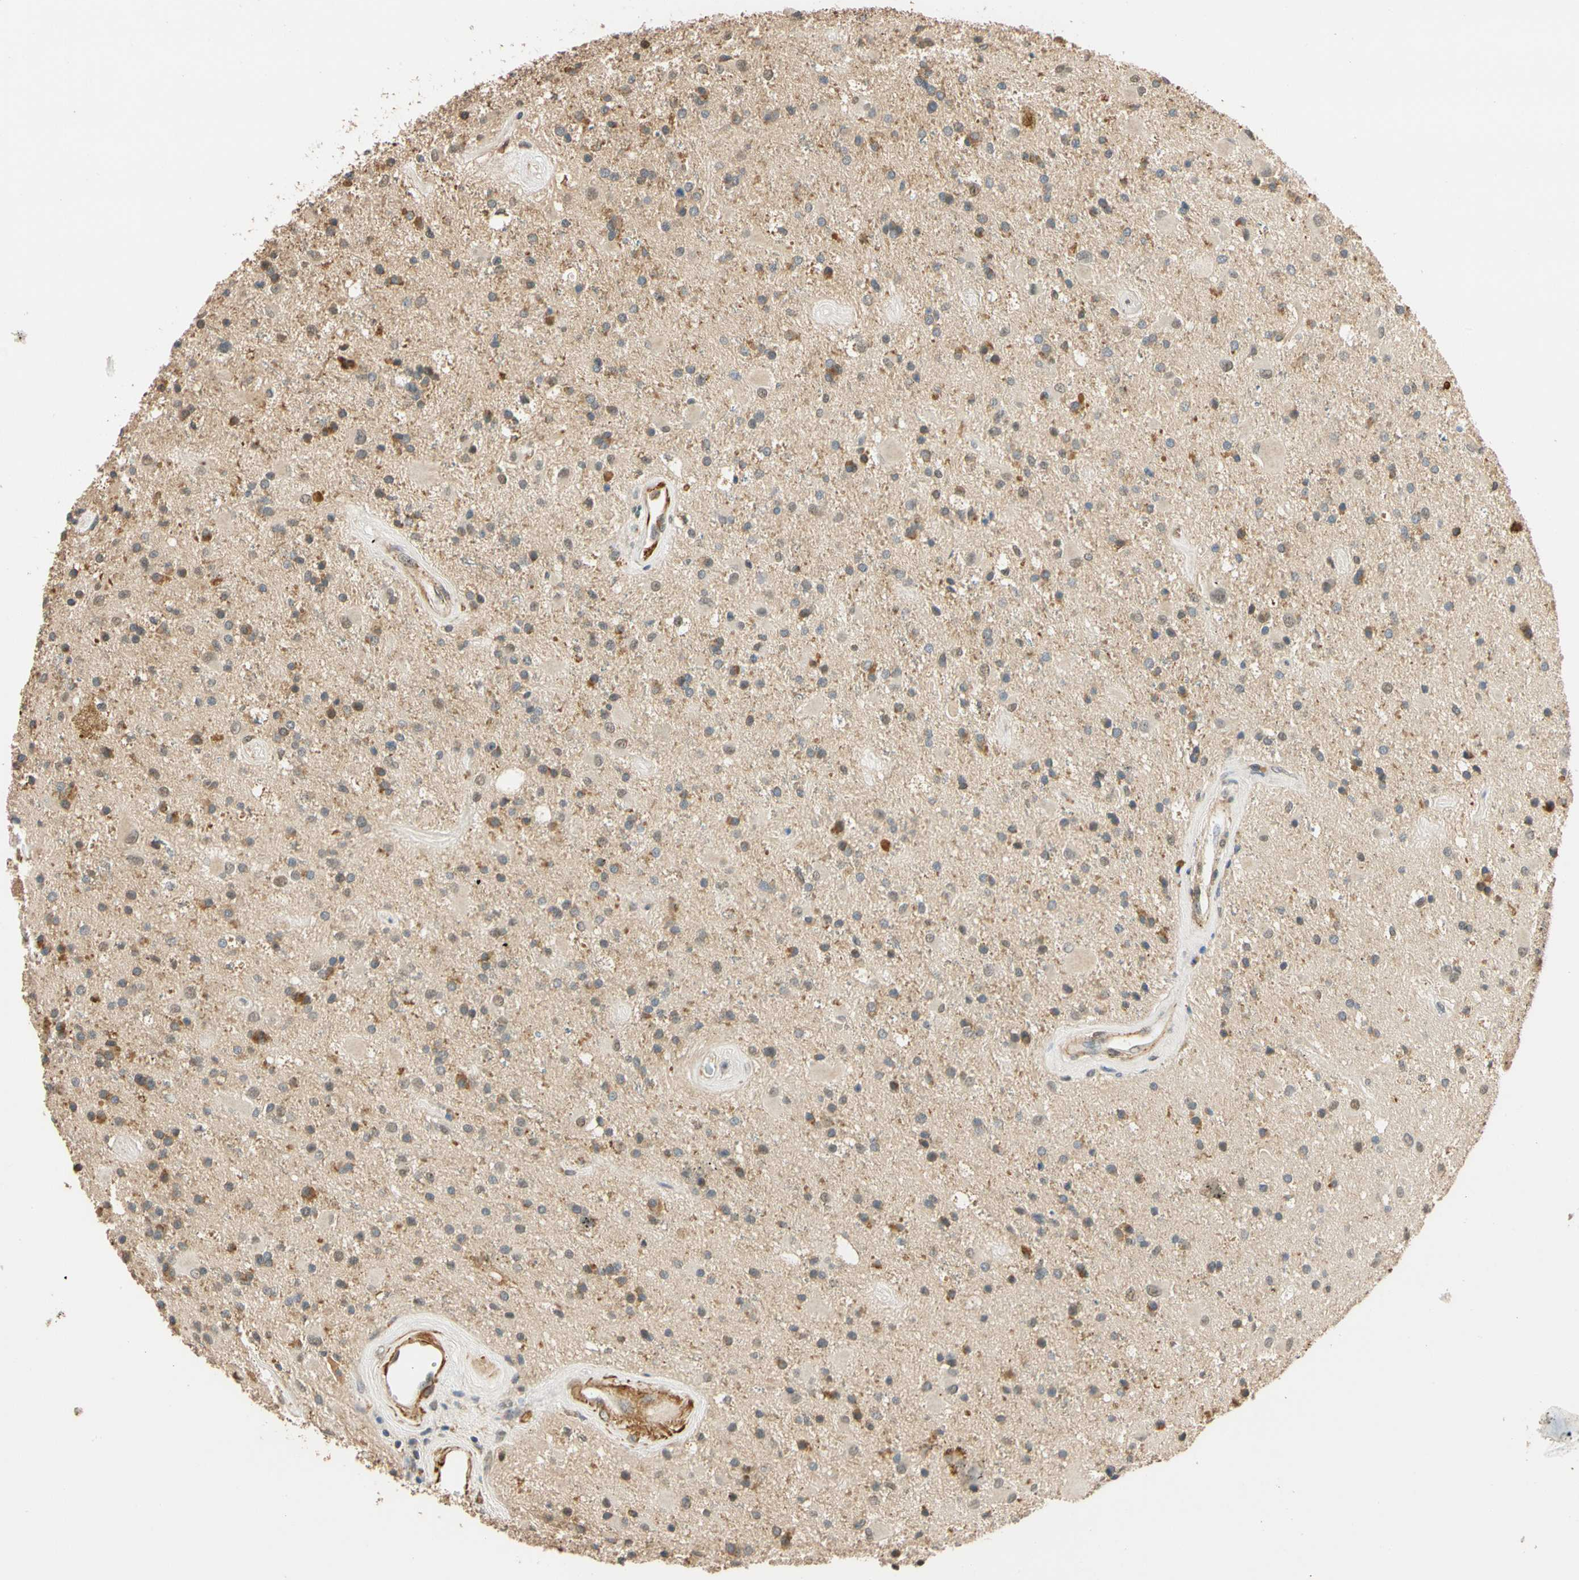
{"staining": {"intensity": "moderate", "quantity": "<25%", "location": "cytoplasmic/membranous"}, "tissue": "glioma", "cell_type": "Tumor cells", "image_type": "cancer", "snomed": [{"axis": "morphology", "description": "Glioma, malignant, Low grade"}, {"axis": "topography", "description": "Brain"}], "caption": "Immunohistochemistry histopathology image of glioma stained for a protein (brown), which displays low levels of moderate cytoplasmic/membranous expression in about <25% of tumor cells.", "gene": "QSER1", "patient": {"sex": "male", "age": 58}}